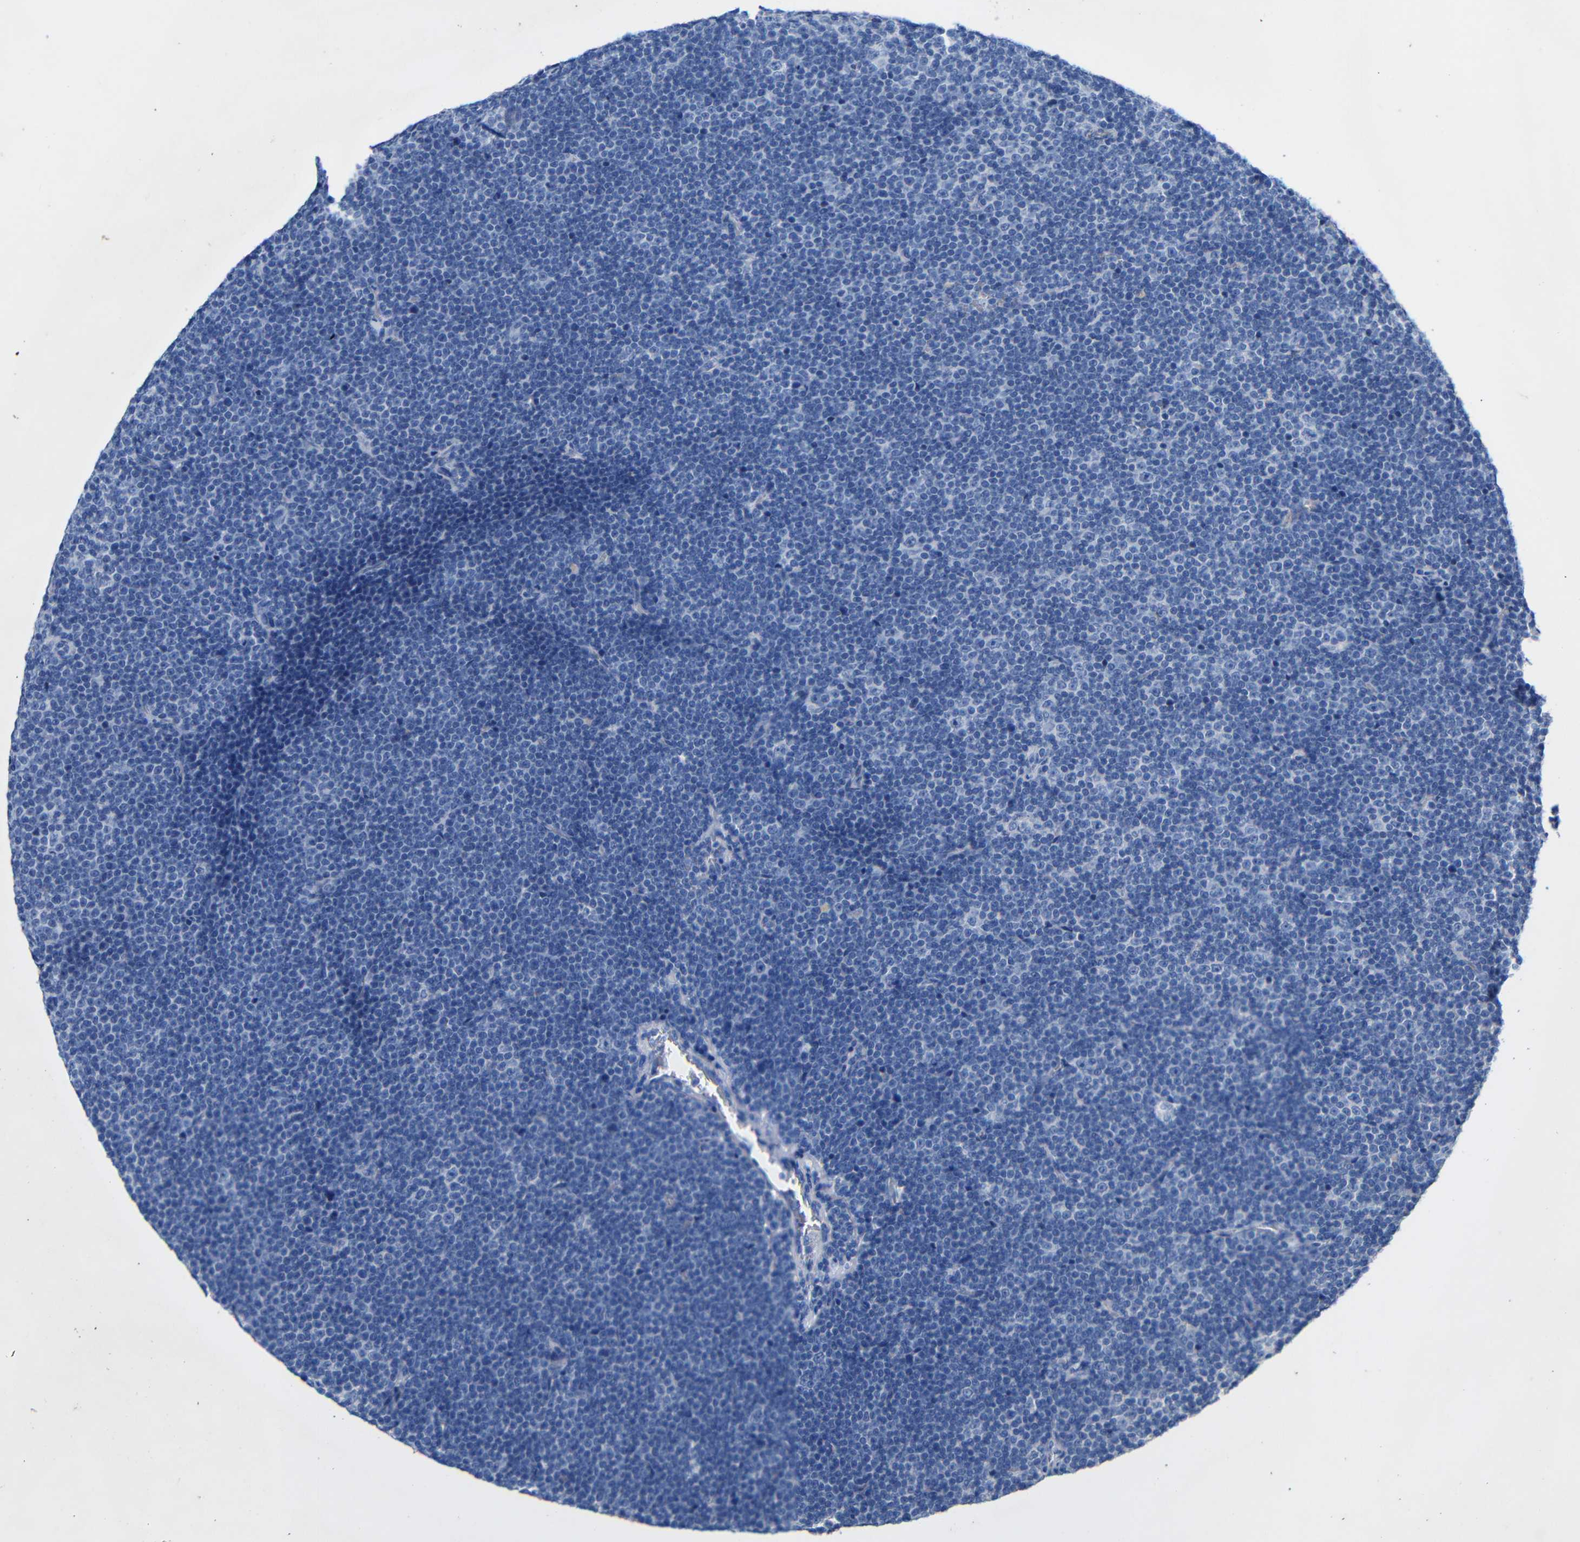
{"staining": {"intensity": "negative", "quantity": "none", "location": "none"}, "tissue": "lymphoma", "cell_type": "Tumor cells", "image_type": "cancer", "snomed": [{"axis": "morphology", "description": "Malignant lymphoma, non-Hodgkin's type, Low grade"}, {"axis": "topography", "description": "Lymph node"}], "caption": "There is no significant positivity in tumor cells of low-grade malignant lymphoma, non-Hodgkin's type. Brightfield microscopy of immunohistochemistry stained with DAB (3,3'-diaminobenzidine) (brown) and hematoxylin (blue), captured at high magnification.", "gene": "CGNL1", "patient": {"sex": "female", "age": 67}}